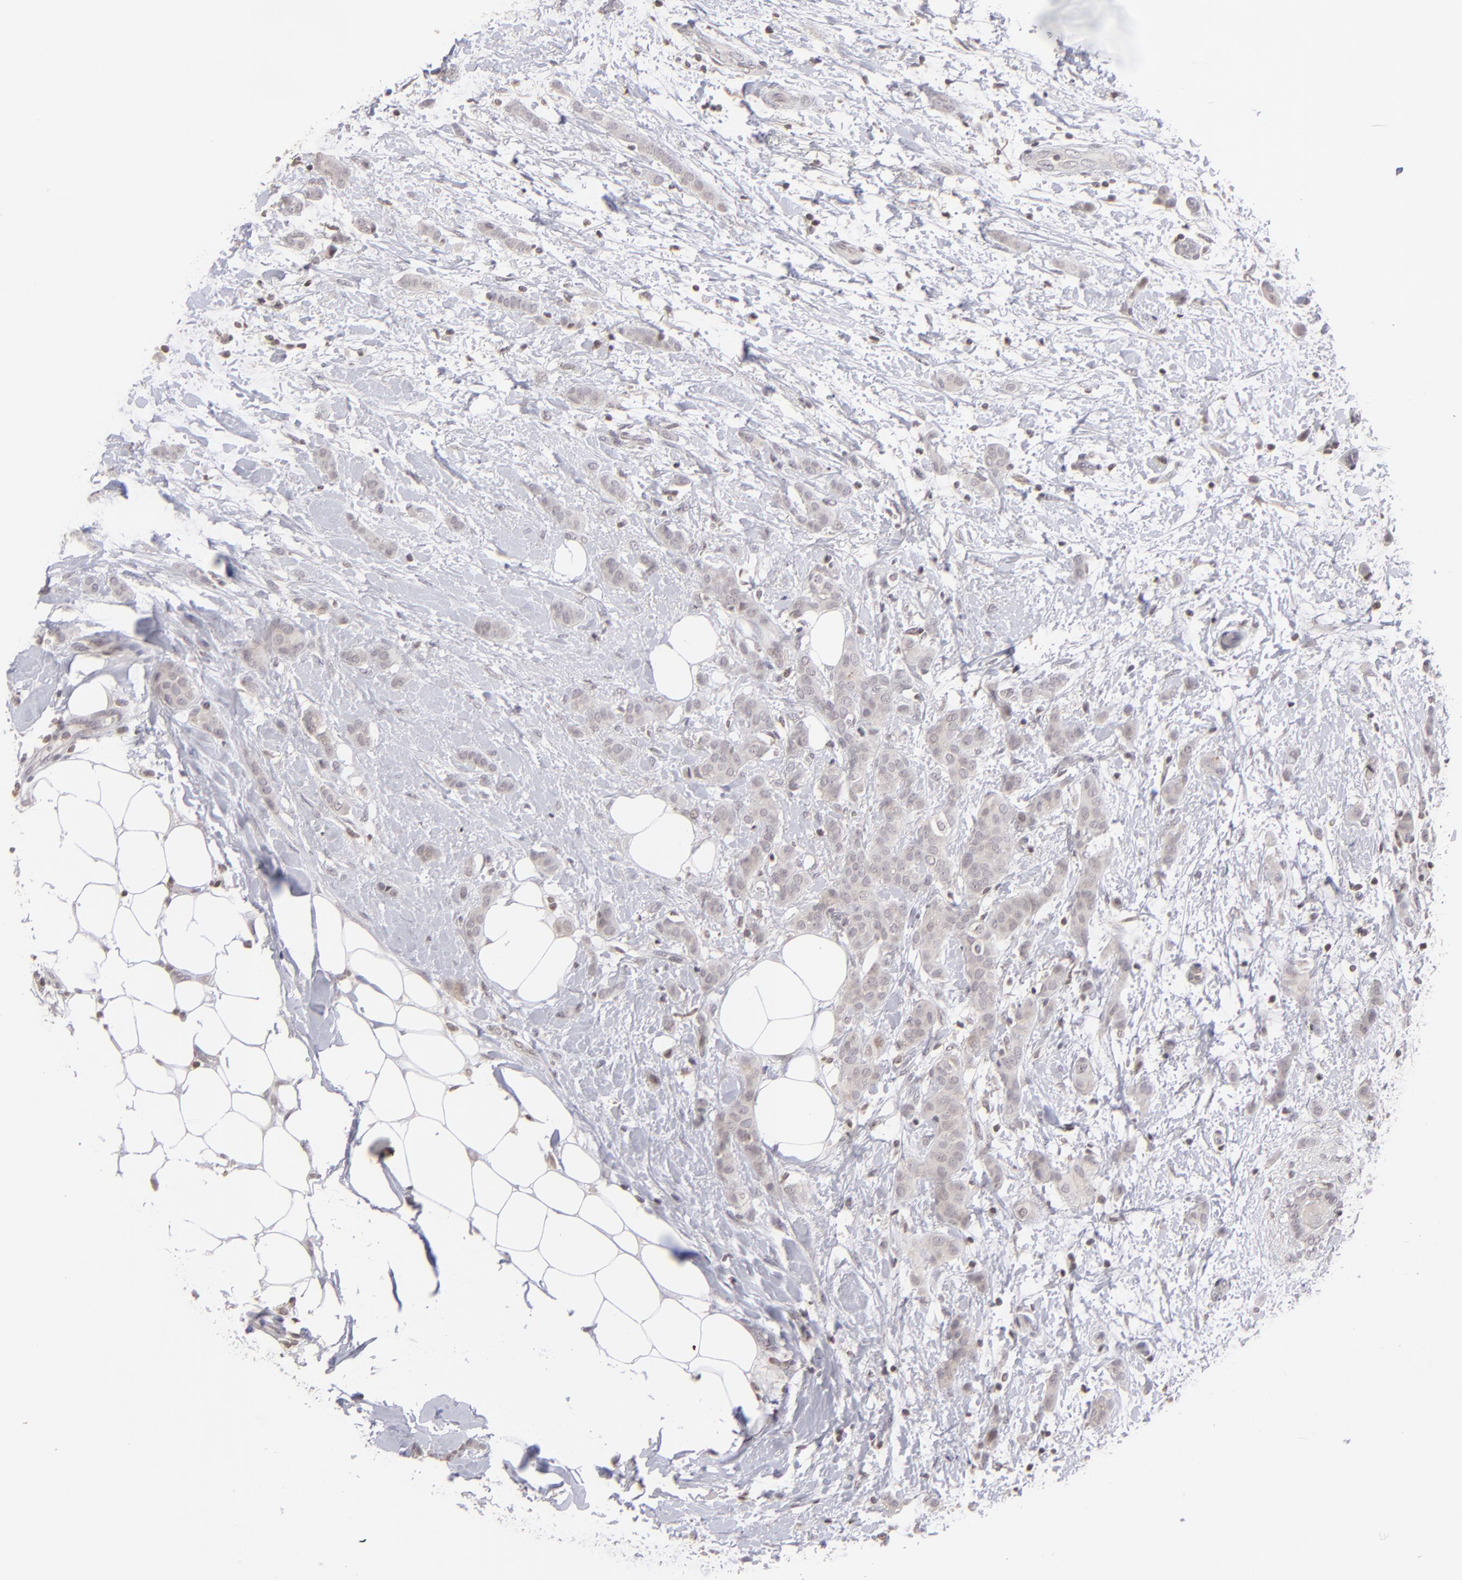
{"staining": {"intensity": "negative", "quantity": "none", "location": "none"}, "tissue": "breast cancer", "cell_type": "Tumor cells", "image_type": "cancer", "snomed": [{"axis": "morphology", "description": "Lobular carcinoma"}, {"axis": "topography", "description": "Breast"}], "caption": "Histopathology image shows no significant protein expression in tumor cells of lobular carcinoma (breast).", "gene": "CLDN2", "patient": {"sex": "female", "age": 55}}